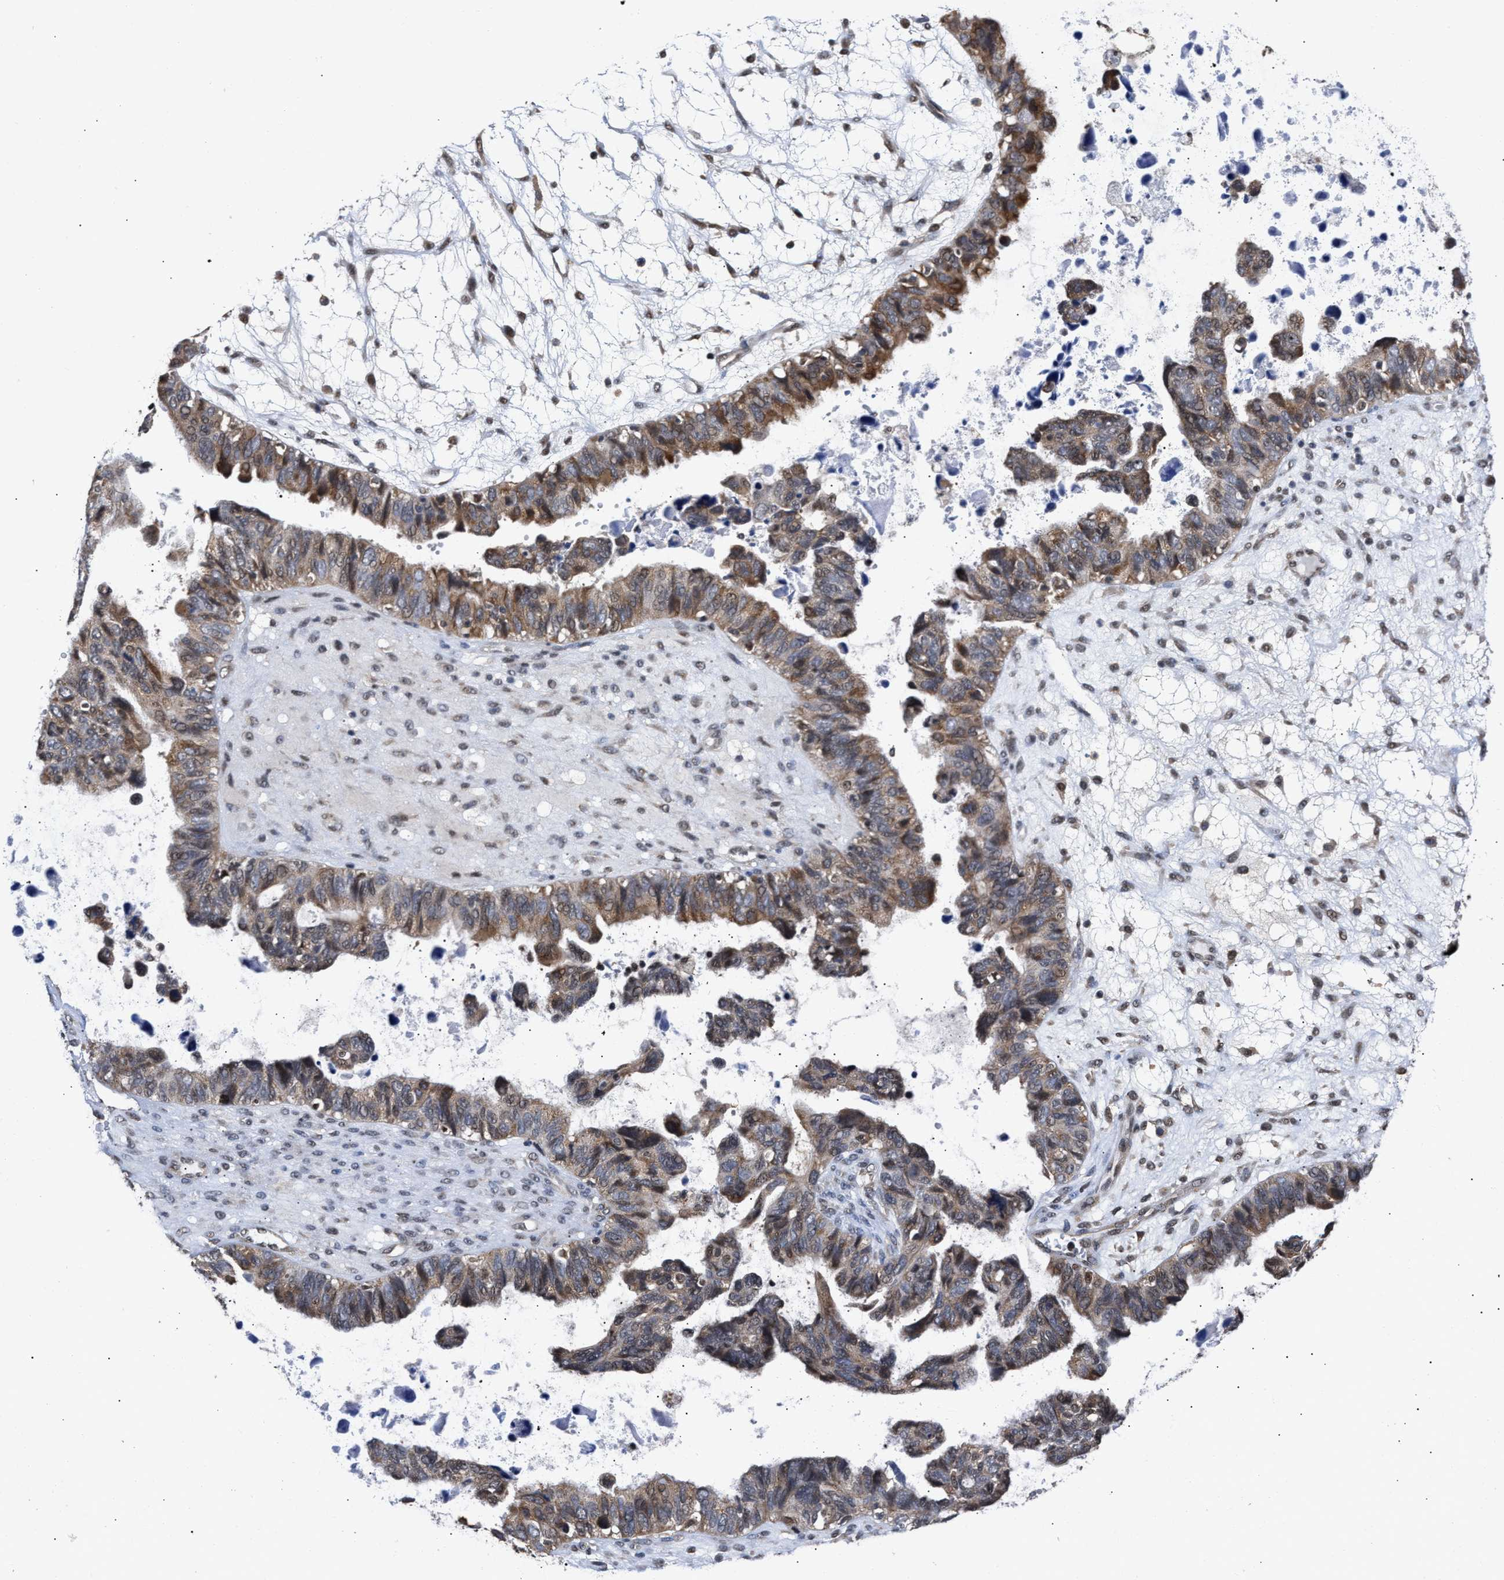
{"staining": {"intensity": "moderate", "quantity": ">75%", "location": "cytoplasmic/membranous"}, "tissue": "ovarian cancer", "cell_type": "Tumor cells", "image_type": "cancer", "snomed": [{"axis": "morphology", "description": "Cystadenocarcinoma, serous, NOS"}, {"axis": "topography", "description": "Ovary"}], "caption": "Human ovarian cancer stained with a brown dye reveals moderate cytoplasmic/membranous positive positivity in approximately >75% of tumor cells.", "gene": "CLIP2", "patient": {"sex": "female", "age": 79}}